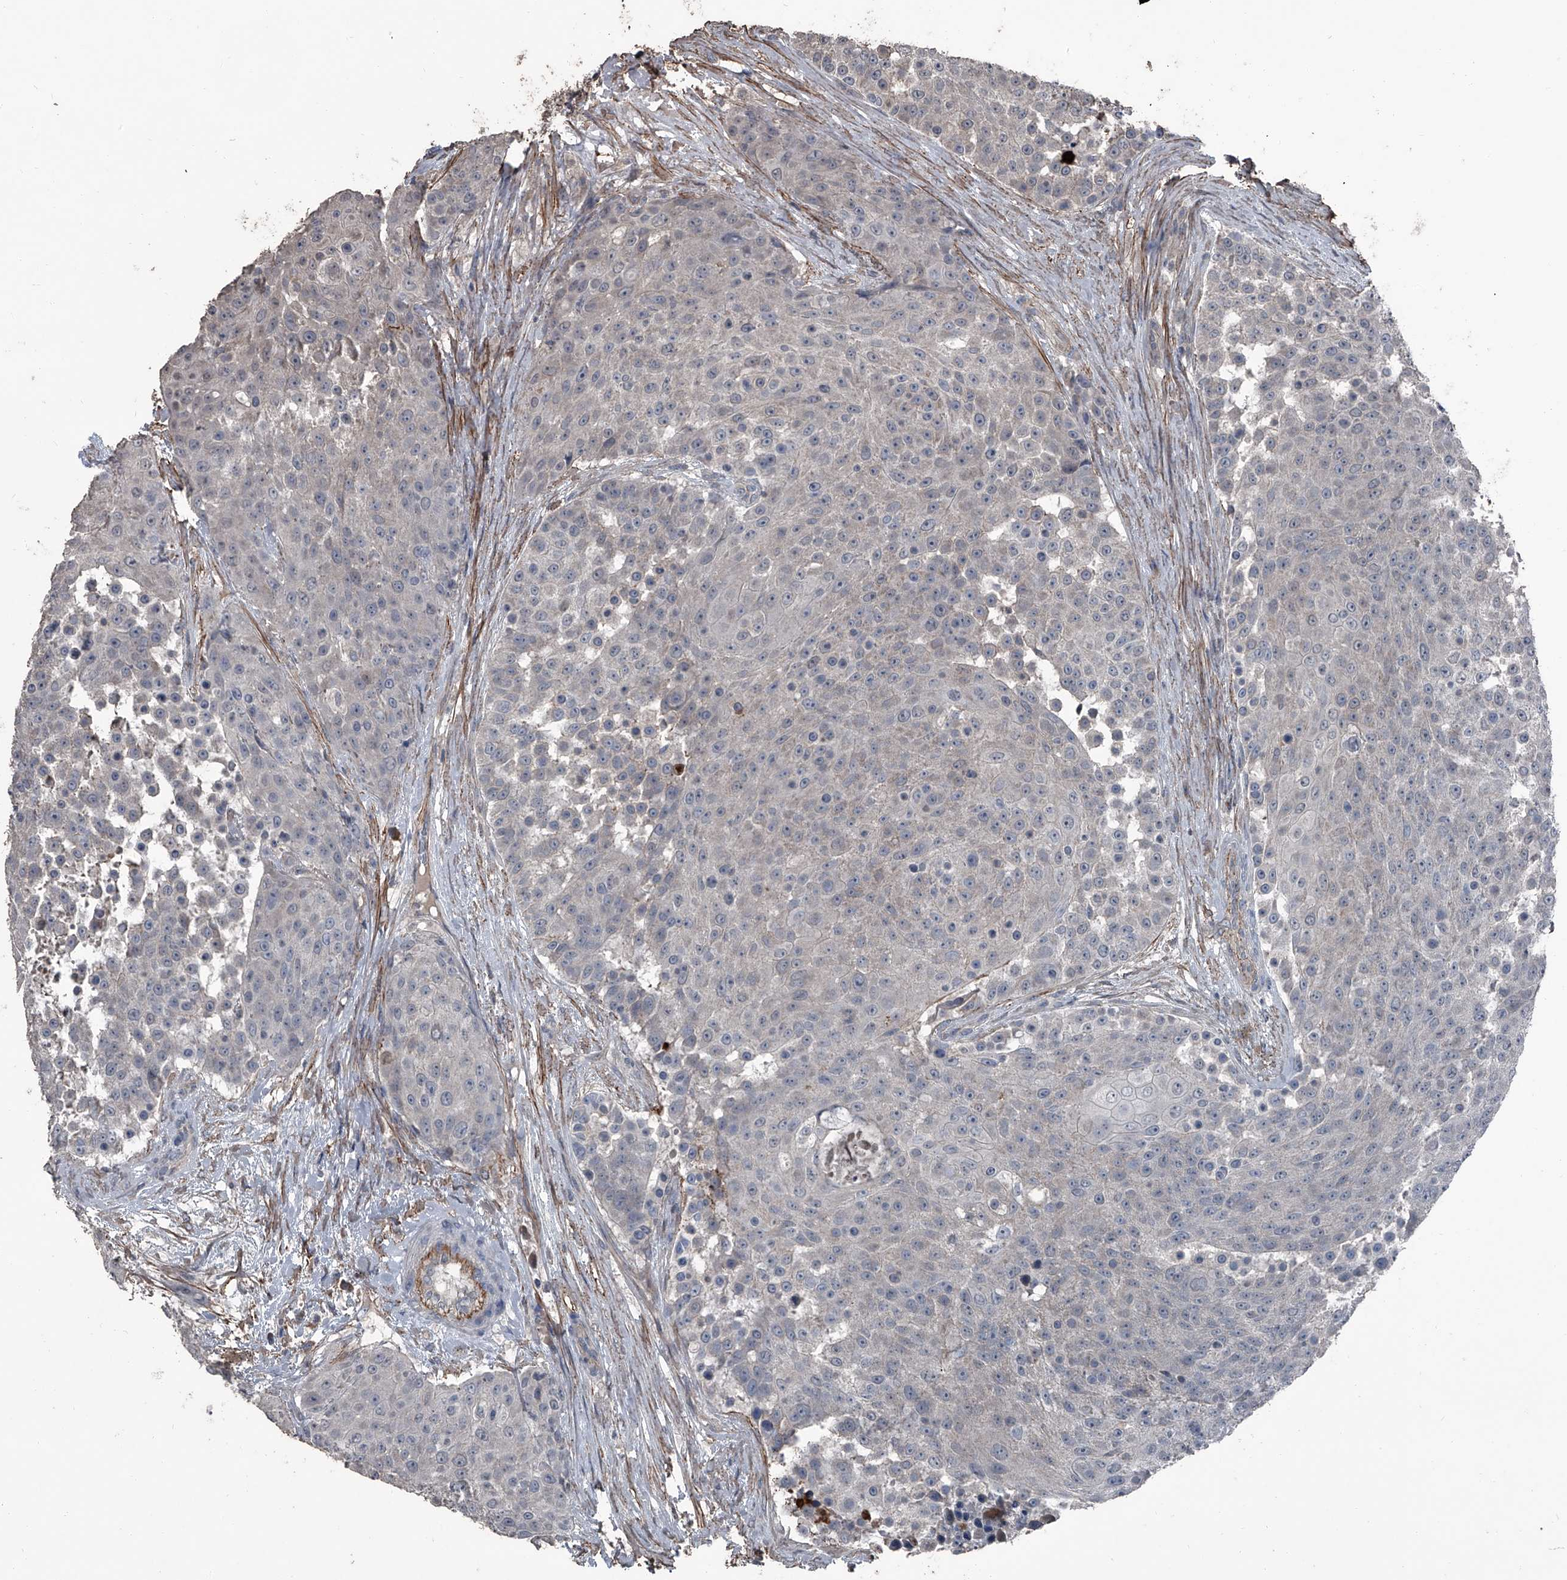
{"staining": {"intensity": "negative", "quantity": "none", "location": "none"}, "tissue": "urothelial cancer", "cell_type": "Tumor cells", "image_type": "cancer", "snomed": [{"axis": "morphology", "description": "Urothelial carcinoma, High grade"}, {"axis": "topography", "description": "Urinary bladder"}], "caption": "Immunohistochemical staining of urothelial cancer displays no significant staining in tumor cells.", "gene": "OARD1", "patient": {"sex": "female", "age": 63}}